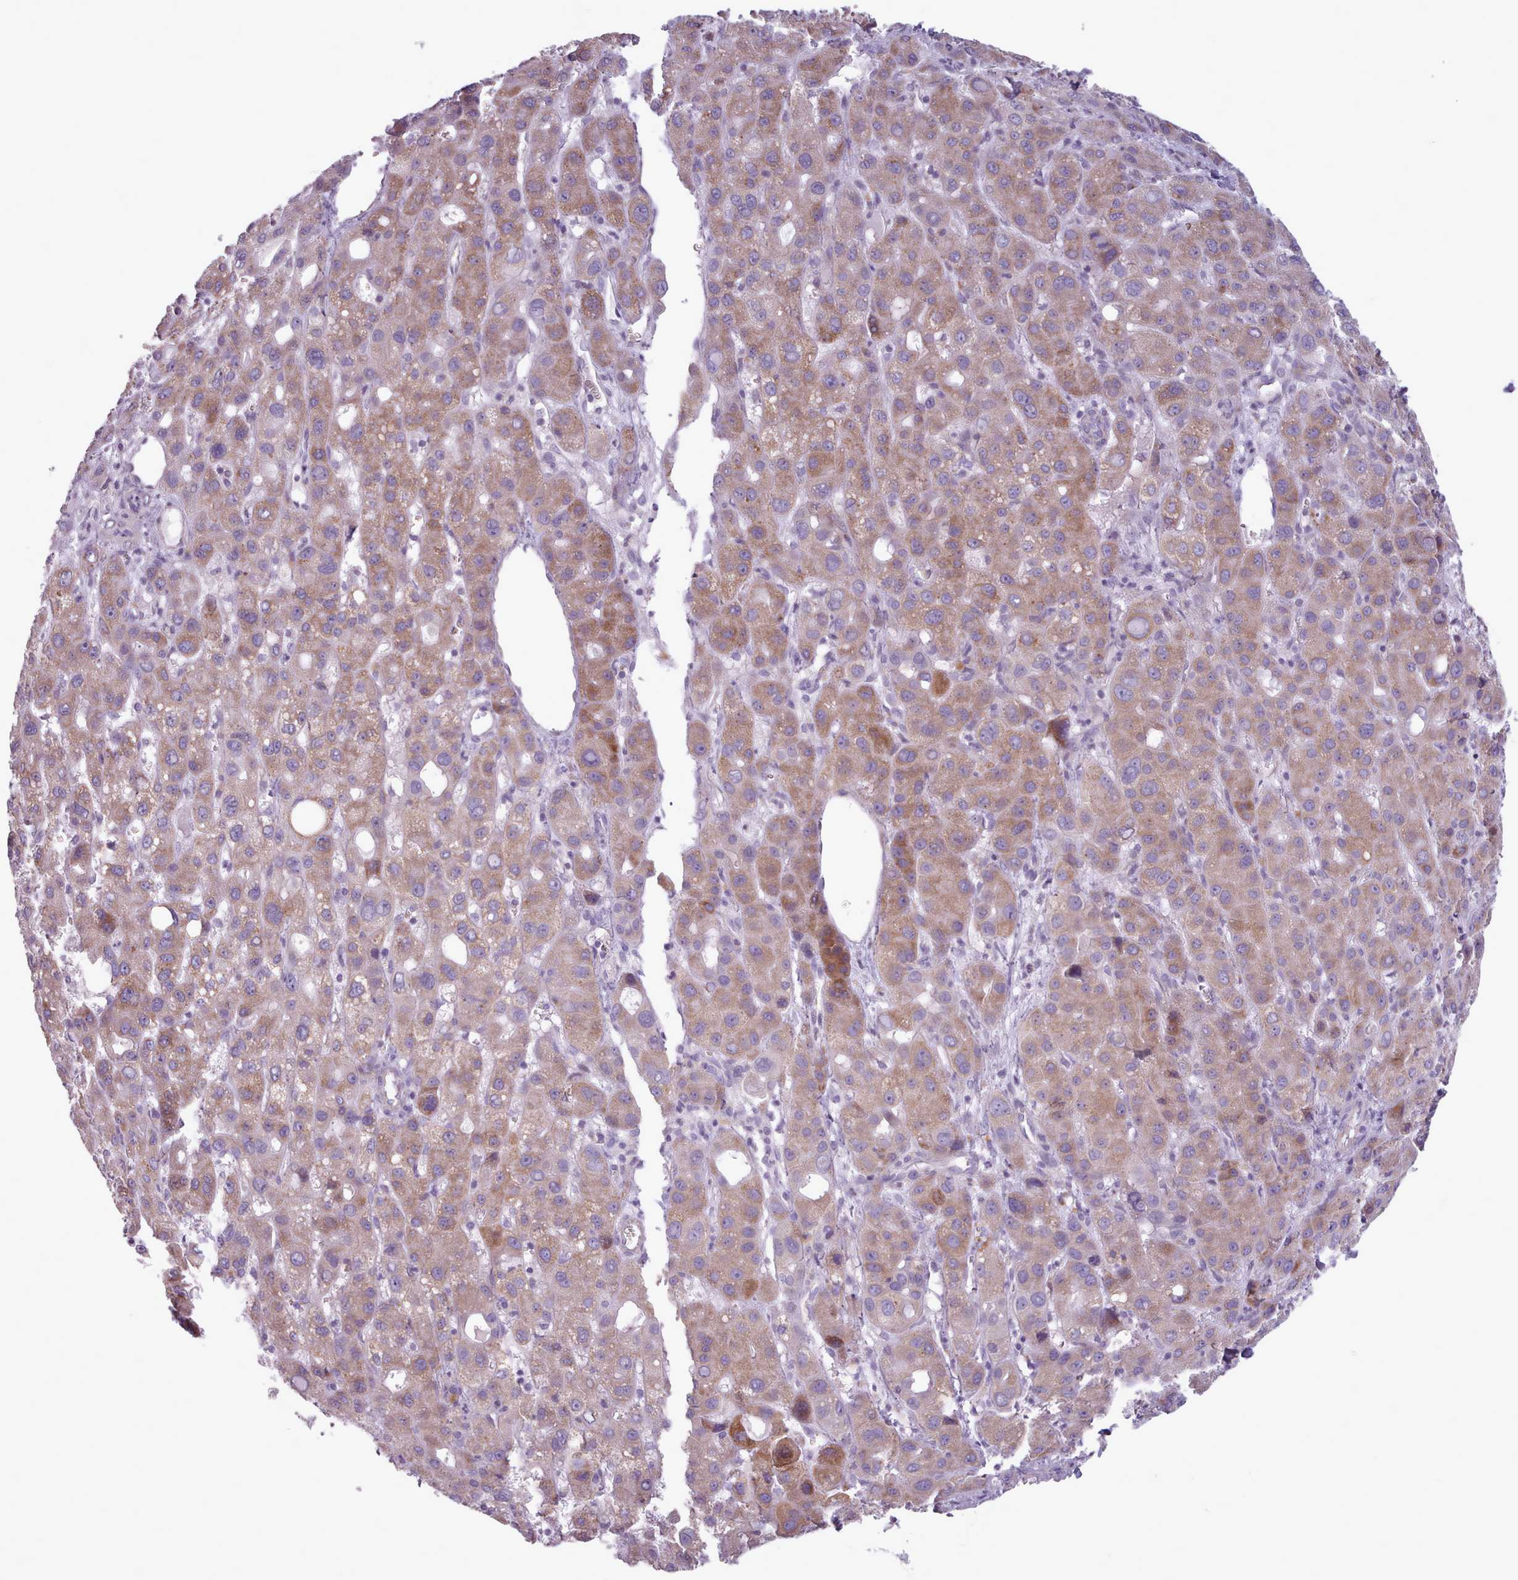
{"staining": {"intensity": "moderate", "quantity": ">75%", "location": "cytoplasmic/membranous"}, "tissue": "liver cancer", "cell_type": "Tumor cells", "image_type": "cancer", "snomed": [{"axis": "morphology", "description": "Carcinoma, Hepatocellular, NOS"}, {"axis": "topography", "description": "Liver"}], "caption": "Human hepatocellular carcinoma (liver) stained with a protein marker demonstrates moderate staining in tumor cells.", "gene": "AVL9", "patient": {"sex": "male", "age": 55}}